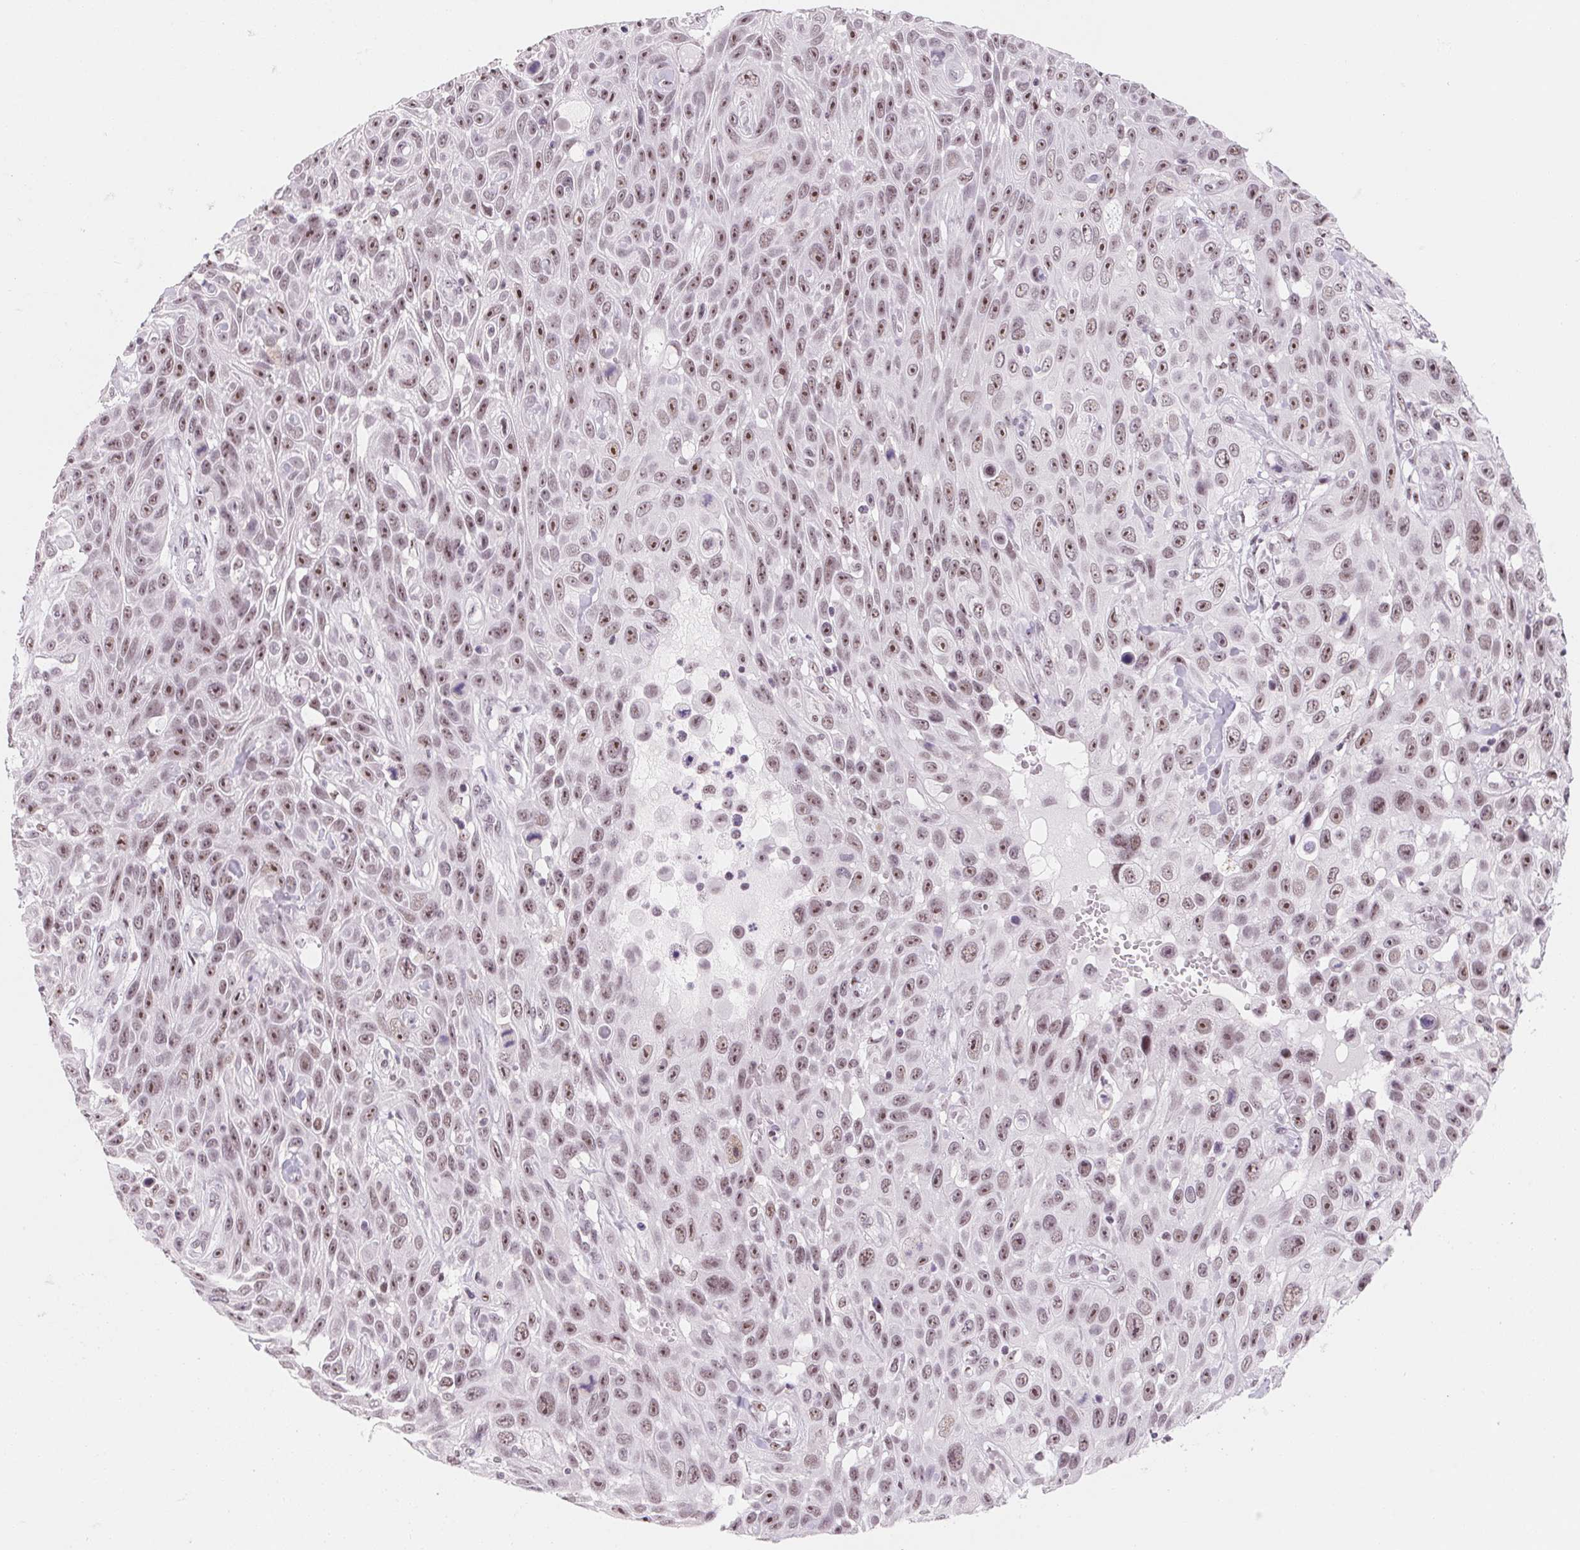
{"staining": {"intensity": "moderate", "quantity": ">75%", "location": "nuclear"}, "tissue": "skin cancer", "cell_type": "Tumor cells", "image_type": "cancer", "snomed": [{"axis": "morphology", "description": "Squamous cell carcinoma, NOS"}, {"axis": "topography", "description": "Skin"}], "caption": "Protein staining of skin cancer (squamous cell carcinoma) tissue shows moderate nuclear expression in approximately >75% of tumor cells.", "gene": "ZIC4", "patient": {"sex": "male", "age": 82}}